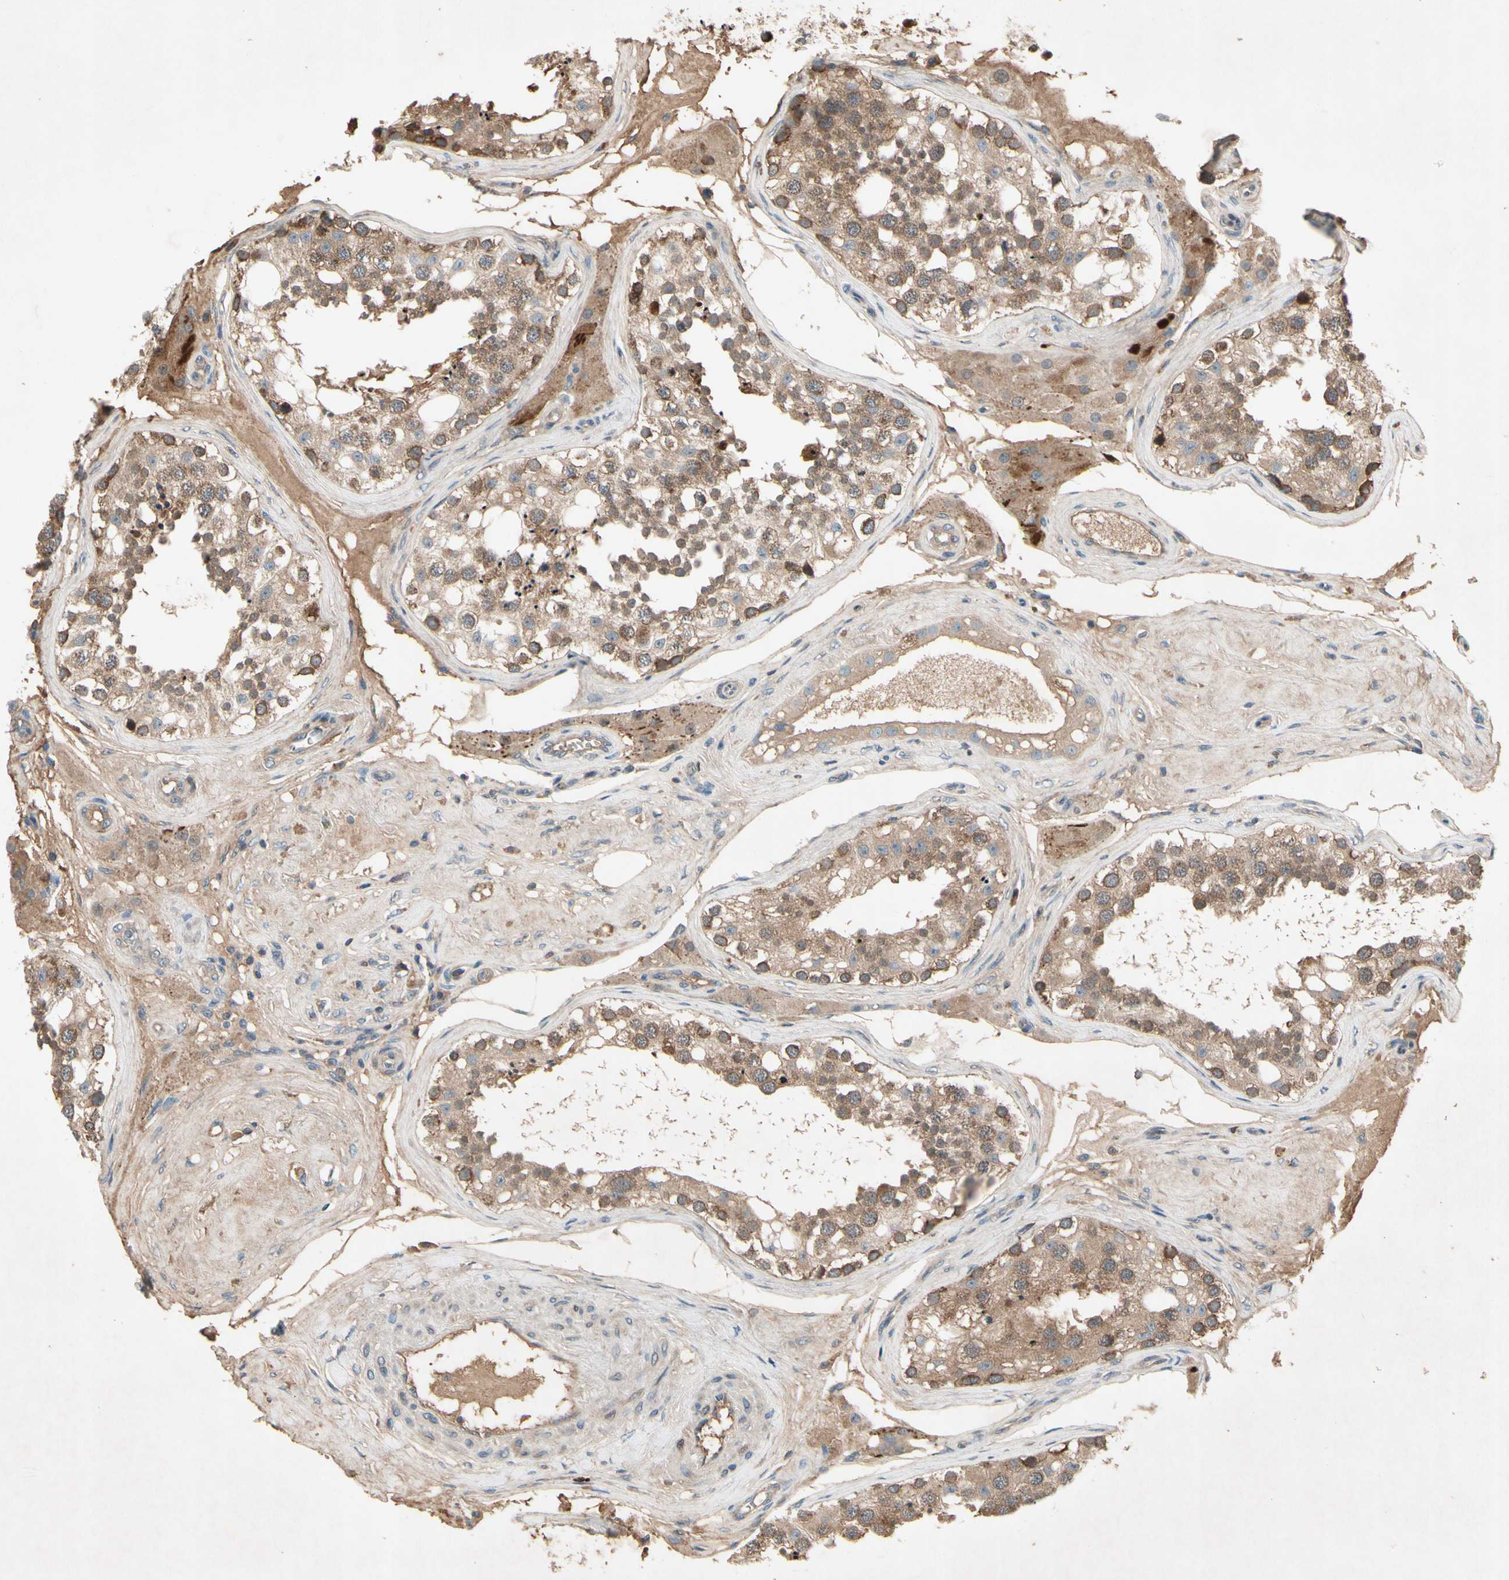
{"staining": {"intensity": "strong", "quantity": ">75%", "location": "cytoplasmic/membranous"}, "tissue": "testis", "cell_type": "Cells in seminiferous ducts", "image_type": "normal", "snomed": [{"axis": "morphology", "description": "Normal tissue, NOS"}, {"axis": "topography", "description": "Testis"}], "caption": "An immunohistochemistry (IHC) image of unremarkable tissue is shown. Protein staining in brown highlights strong cytoplasmic/membranous positivity in testis within cells in seminiferous ducts. Ihc stains the protein in brown and the nuclei are stained blue.", "gene": "NSF", "patient": {"sex": "male", "age": 68}}